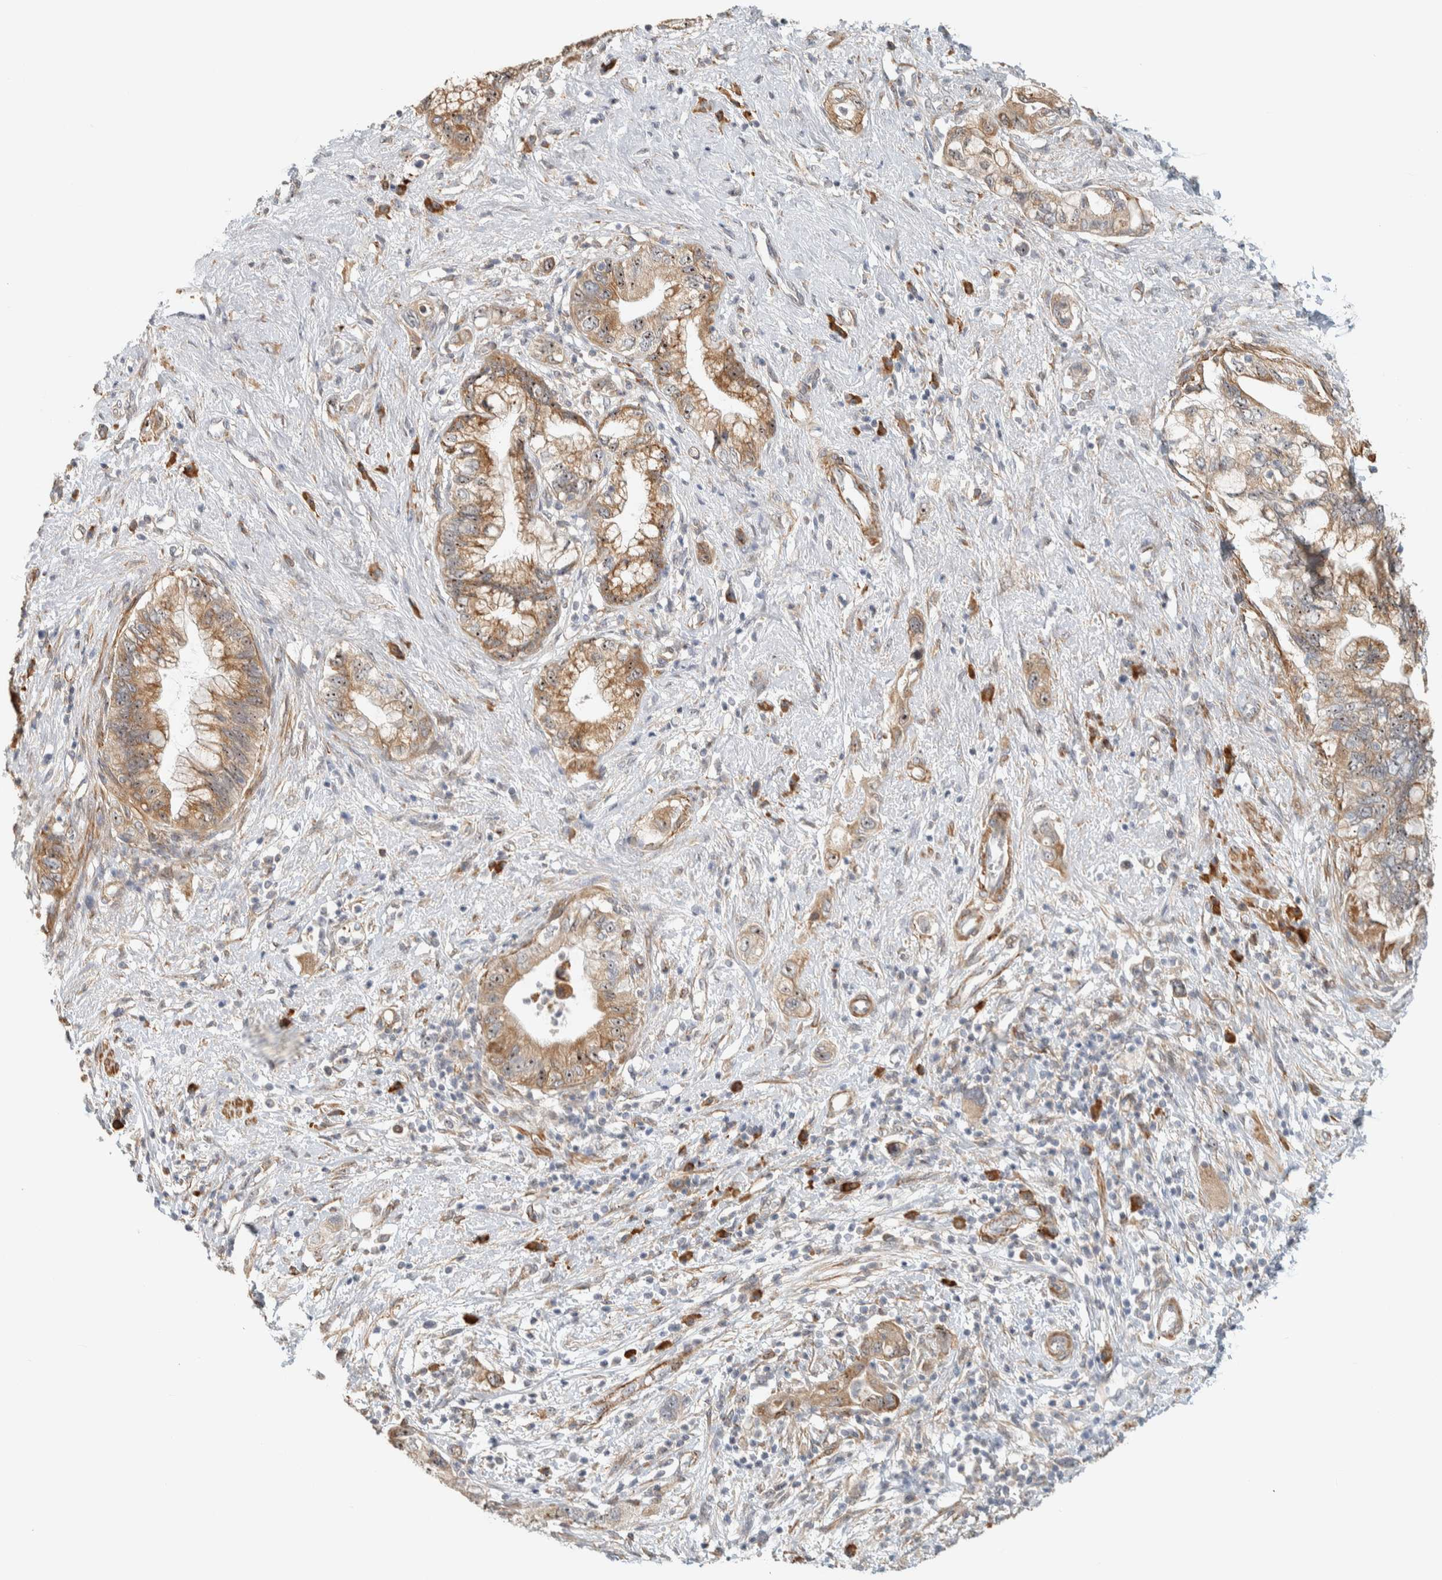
{"staining": {"intensity": "moderate", "quantity": ">75%", "location": "cytoplasmic/membranous"}, "tissue": "pancreatic cancer", "cell_type": "Tumor cells", "image_type": "cancer", "snomed": [{"axis": "morphology", "description": "Adenocarcinoma, NOS"}, {"axis": "topography", "description": "Pancreas"}], "caption": "Protein staining of adenocarcinoma (pancreatic) tissue demonstrates moderate cytoplasmic/membranous staining in about >75% of tumor cells.", "gene": "KLHL40", "patient": {"sex": "female", "age": 73}}